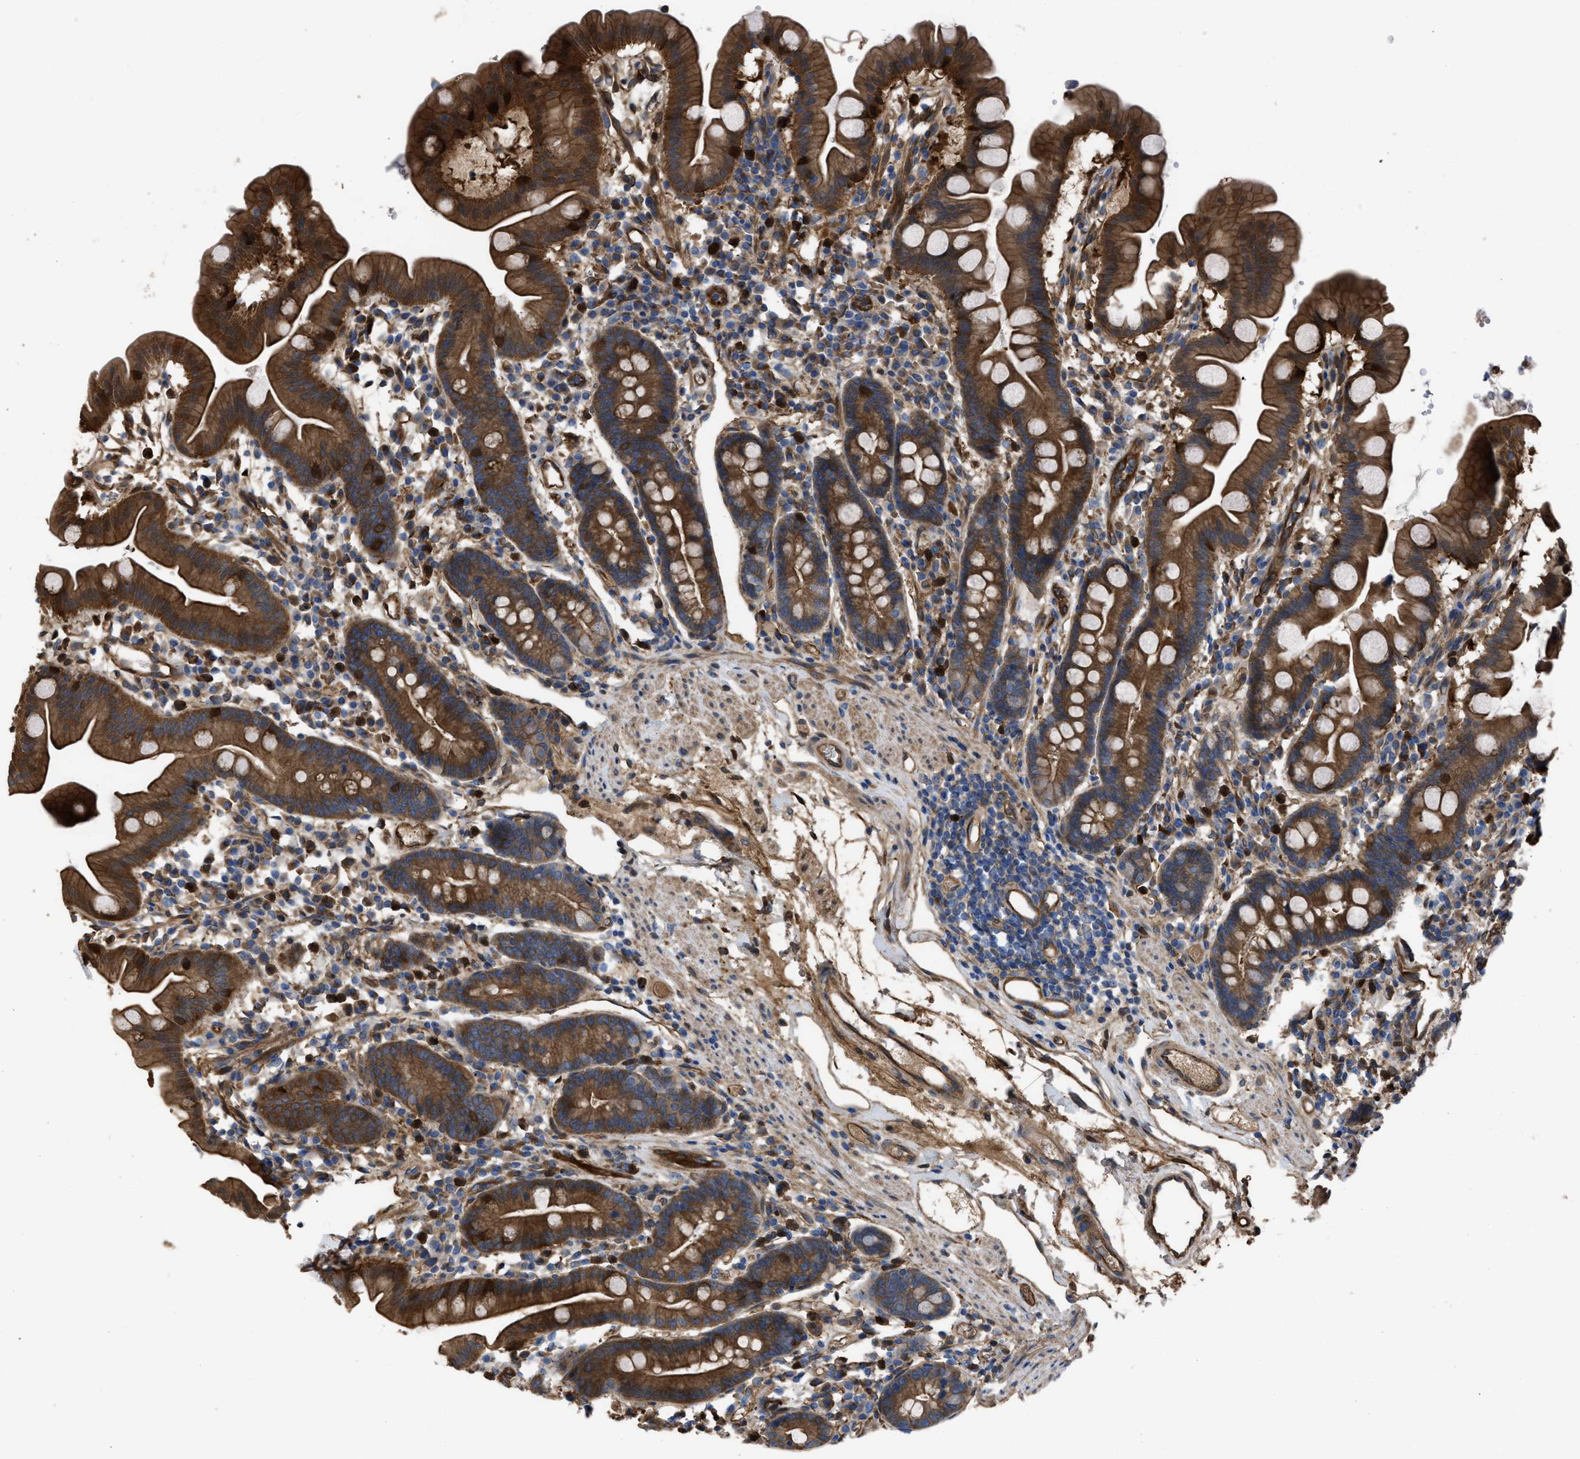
{"staining": {"intensity": "moderate", "quantity": ">75%", "location": "cytoplasmic/membranous"}, "tissue": "duodenum", "cell_type": "Glandular cells", "image_type": "normal", "snomed": [{"axis": "morphology", "description": "Normal tissue, NOS"}, {"axis": "topography", "description": "Duodenum"}], "caption": "High-power microscopy captured an immunohistochemistry (IHC) image of normal duodenum, revealing moderate cytoplasmic/membranous expression in approximately >75% of glandular cells. The staining was performed using DAB to visualize the protein expression in brown, while the nuclei were stained in blue with hematoxylin (Magnification: 20x).", "gene": "TRIOBP", "patient": {"sex": "male", "age": 50}}